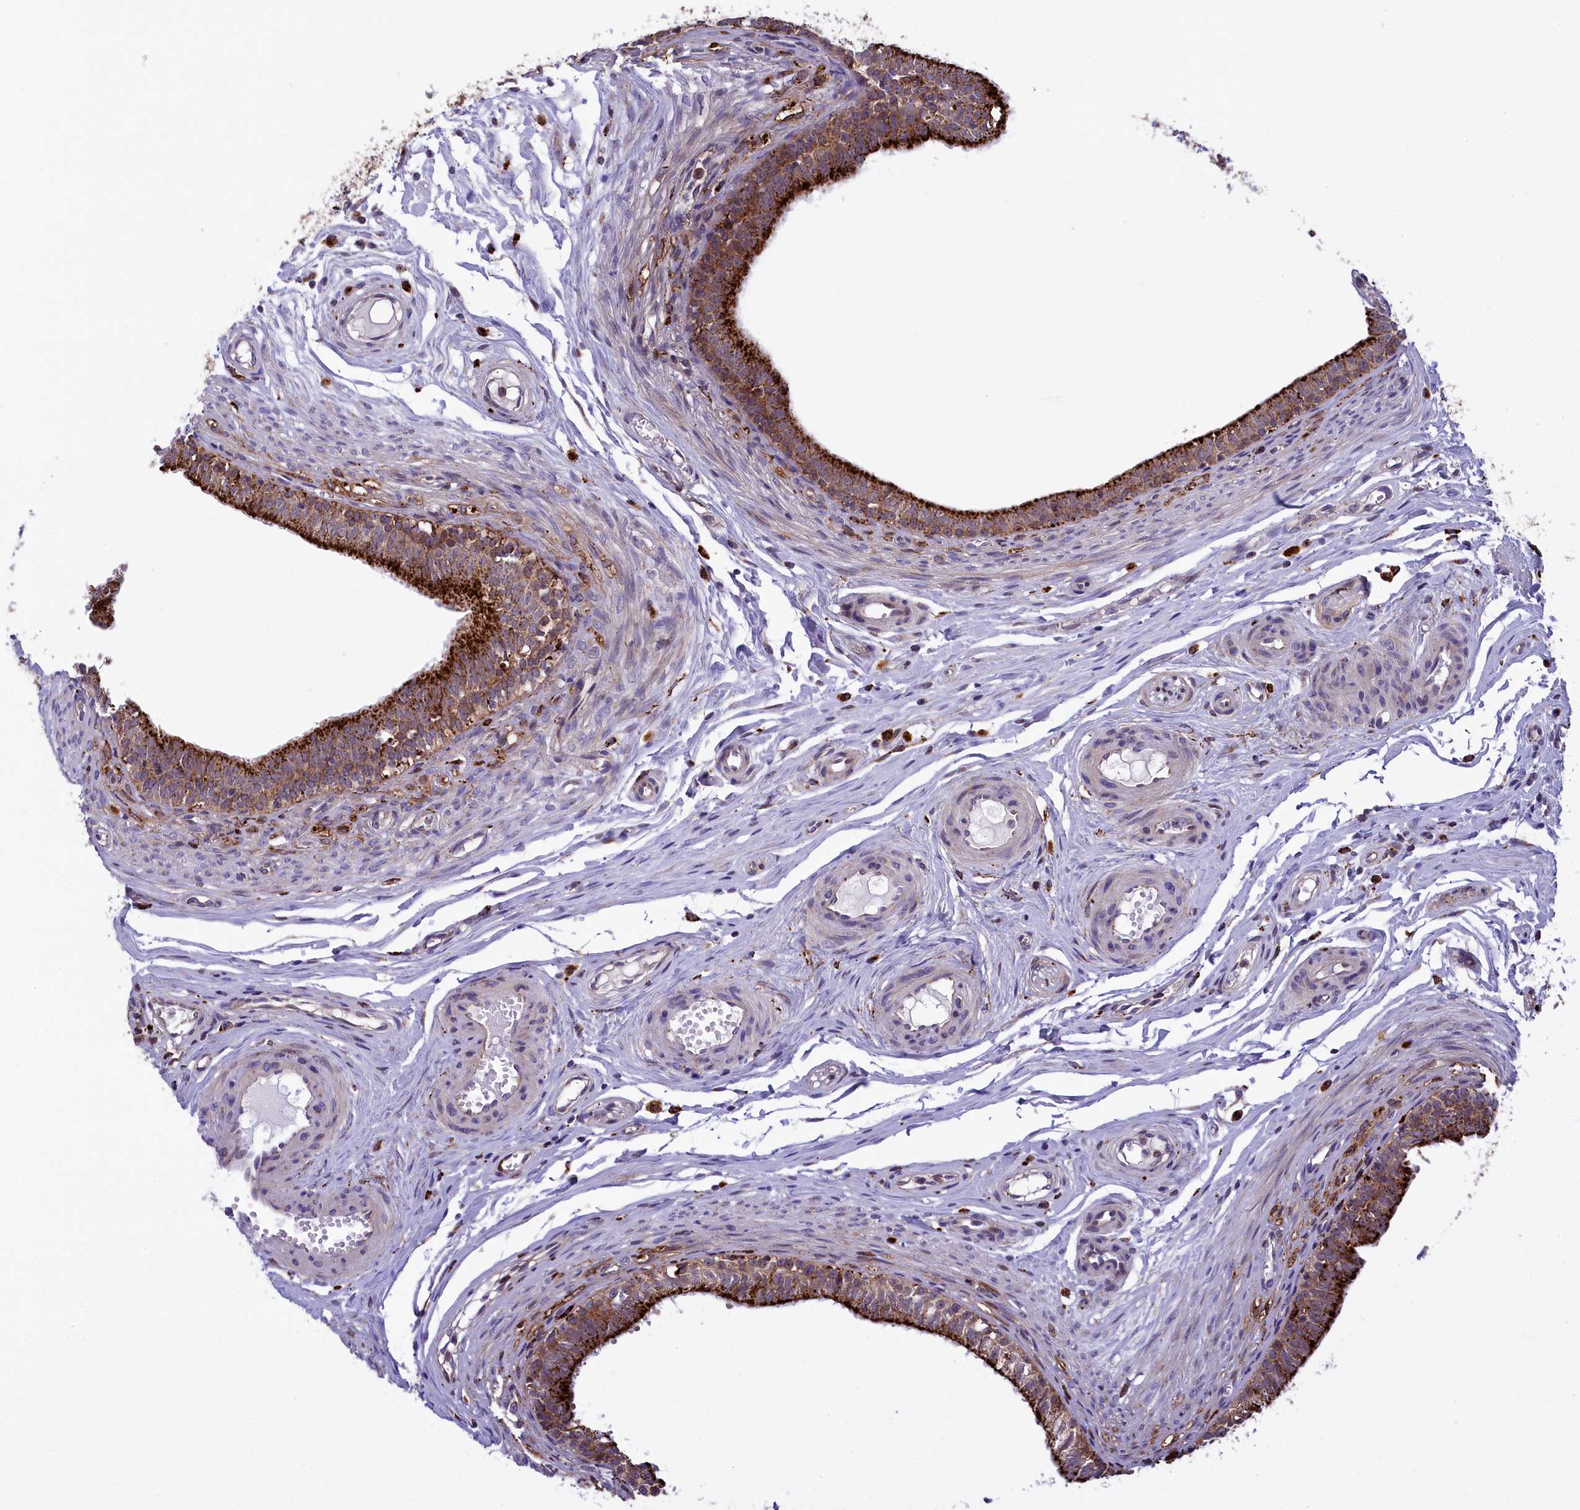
{"staining": {"intensity": "strong", "quantity": ">75%", "location": "cytoplasmic/membranous"}, "tissue": "epididymis", "cell_type": "Glandular cells", "image_type": "normal", "snomed": [{"axis": "morphology", "description": "Normal tissue, NOS"}, {"axis": "topography", "description": "Epididymis, spermatic cord, NOS"}], "caption": "A brown stain highlights strong cytoplasmic/membranous expression of a protein in glandular cells of benign epididymis. The protein is stained brown, and the nuclei are stained in blue (DAB (3,3'-diaminobenzidine) IHC with brightfield microscopy, high magnification).", "gene": "MAN2B1", "patient": {"sex": "male", "age": 22}}